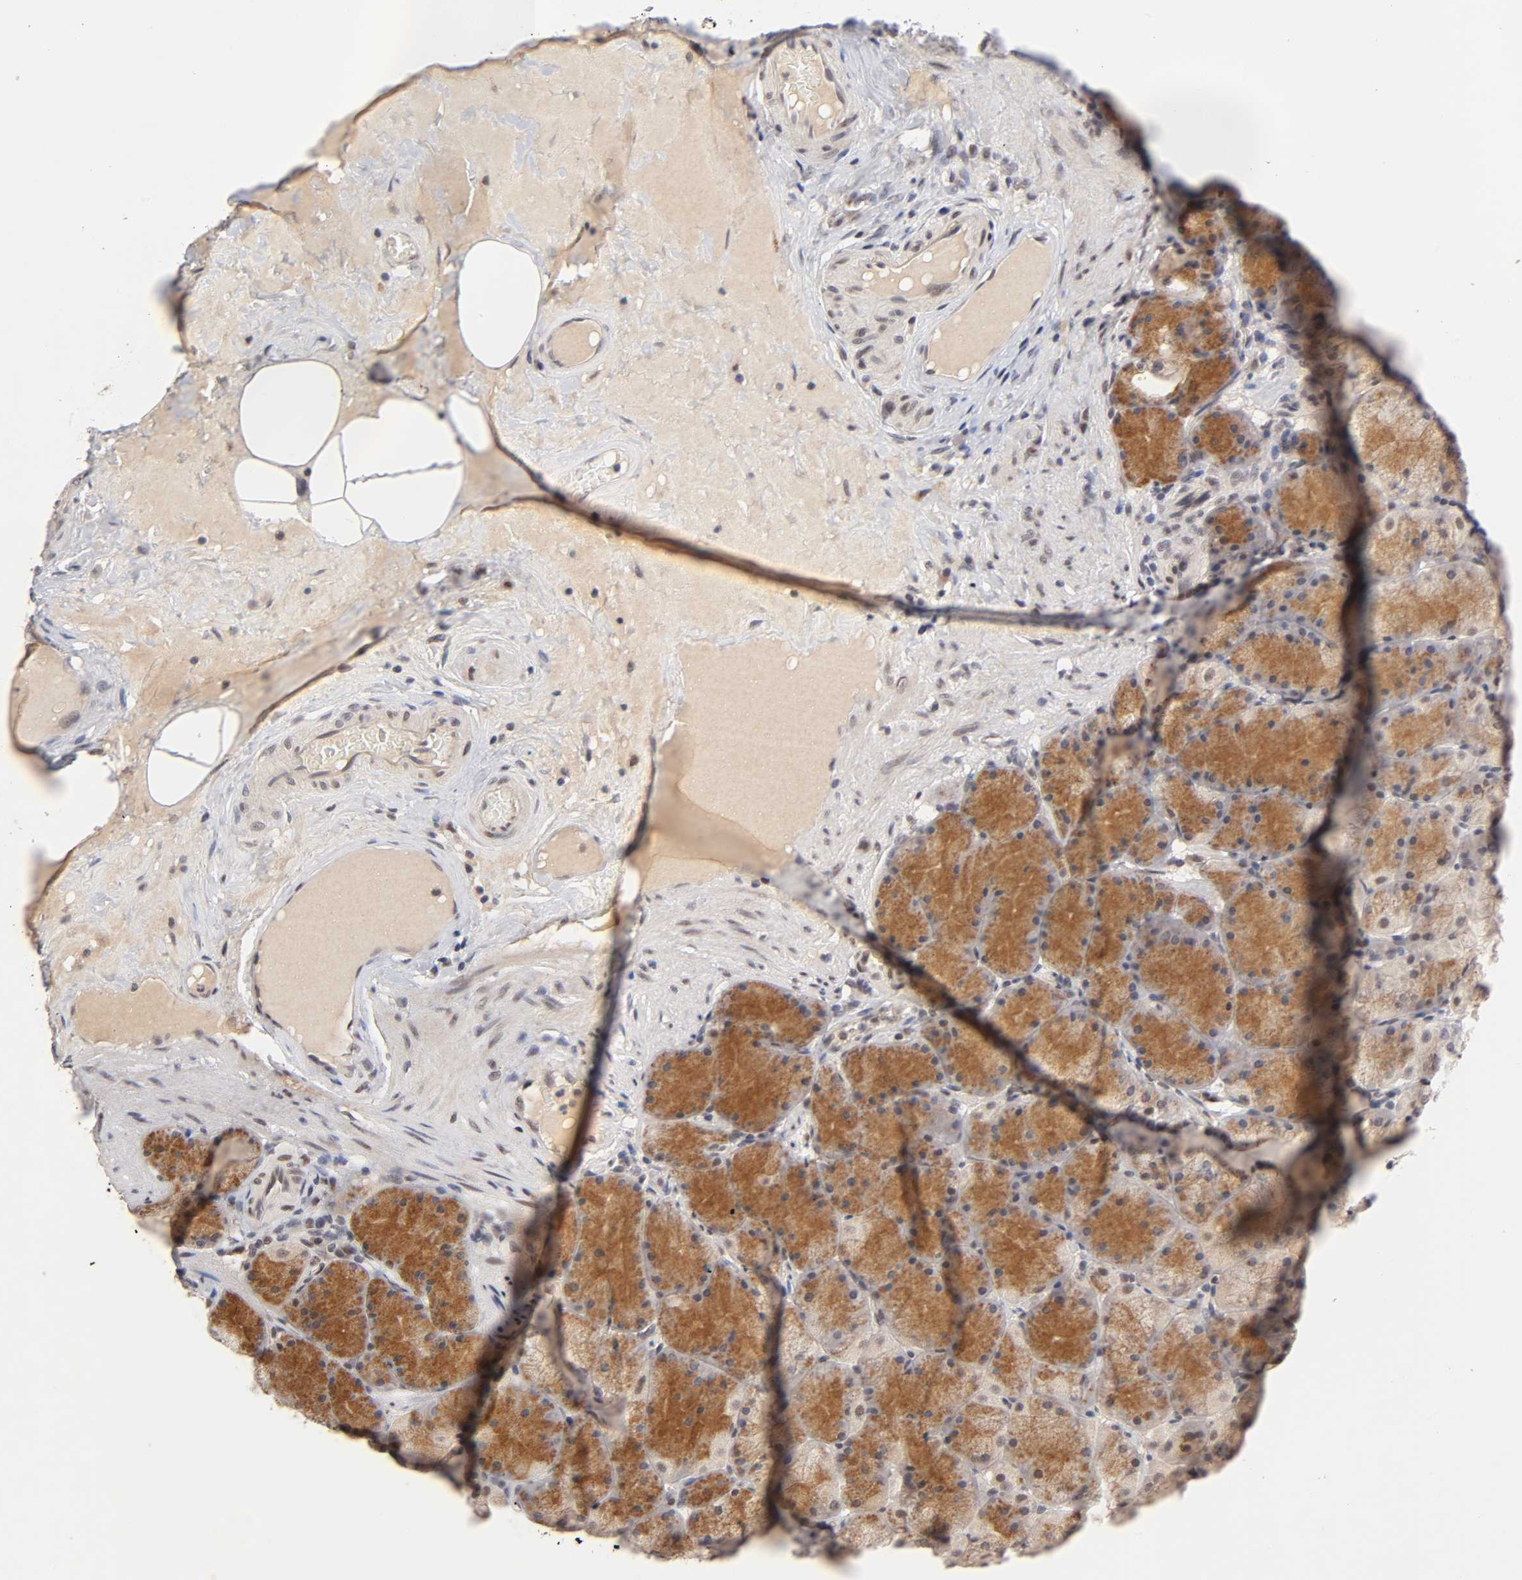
{"staining": {"intensity": "moderate", "quantity": ">75%", "location": "cytoplasmic/membranous,nuclear"}, "tissue": "stomach", "cell_type": "Glandular cells", "image_type": "normal", "snomed": [{"axis": "morphology", "description": "Normal tissue, NOS"}, {"axis": "topography", "description": "Stomach, upper"}], "caption": "Immunohistochemistry of unremarkable human stomach demonstrates medium levels of moderate cytoplasmic/membranous,nuclear expression in approximately >75% of glandular cells.", "gene": "EP300", "patient": {"sex": "female", "age": 56}}